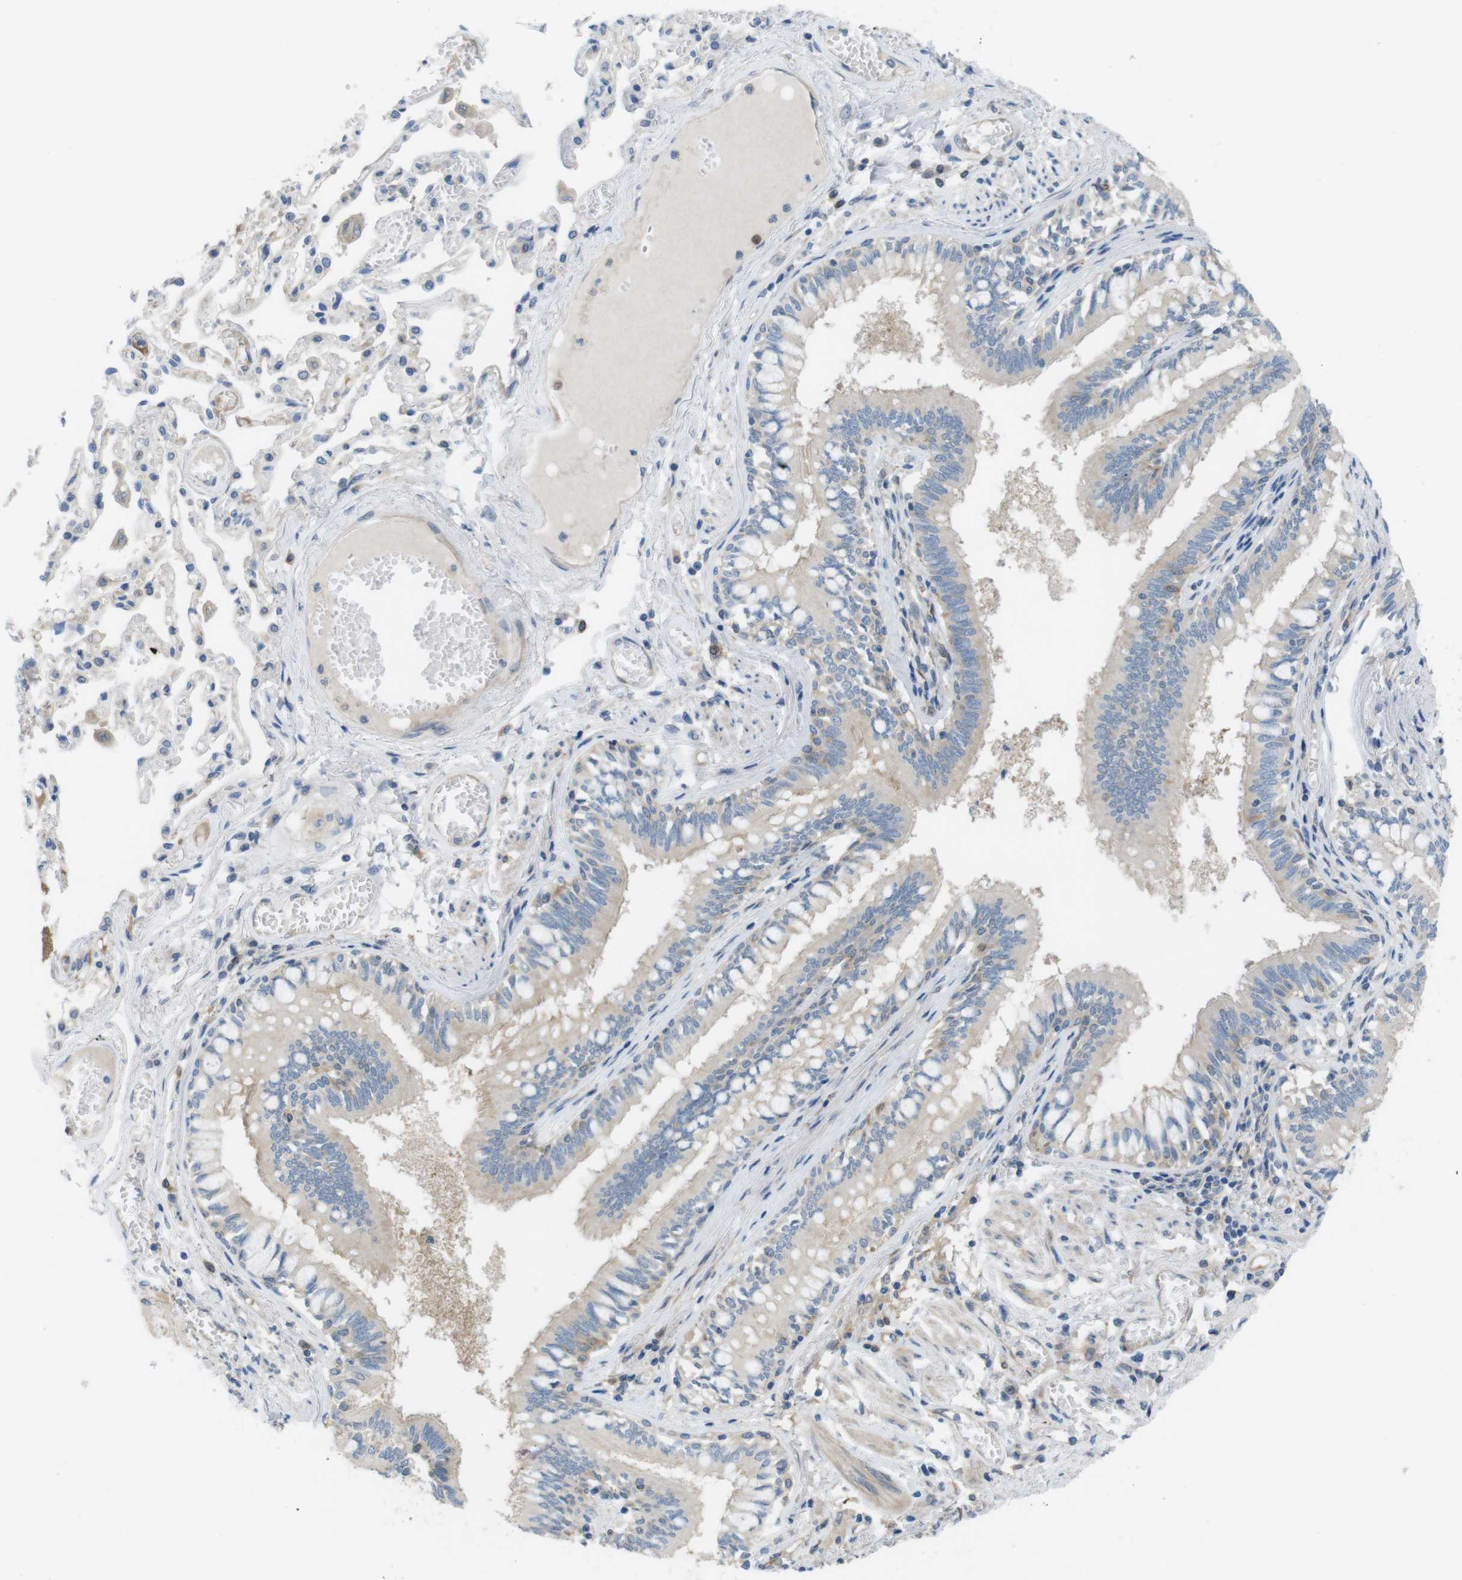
{"staining": {"intensity": "weak", "quantity": ">75%", "location": "cytoplasmic/membranous"}, "tissue": "bronchus", "cell_type": "Respiratory epithelial cells", "image_type": "normal", "snomed": [{"axis": "morphology", "description": "Normal tissue, NOS"}, {"axis": "morphology", "description": "Inflammation, NOS"}, {"axis": "topography", "description": "Cartilage tissue"}, {"axis": "topography", "description": "Lung"}], "caption": "Bronchus was stained to show a protein in brown. There is low levels of weak cytoplasmic/membranous expression in about >75% of respiratory epithelial cells. The protein is stained brown, and the nuclei are stained in blue (DAB IHC with brightfield microscopy, high magnification).", "gene": "MTHFD1L", "patient": {"sex": "male", "age": 71}}